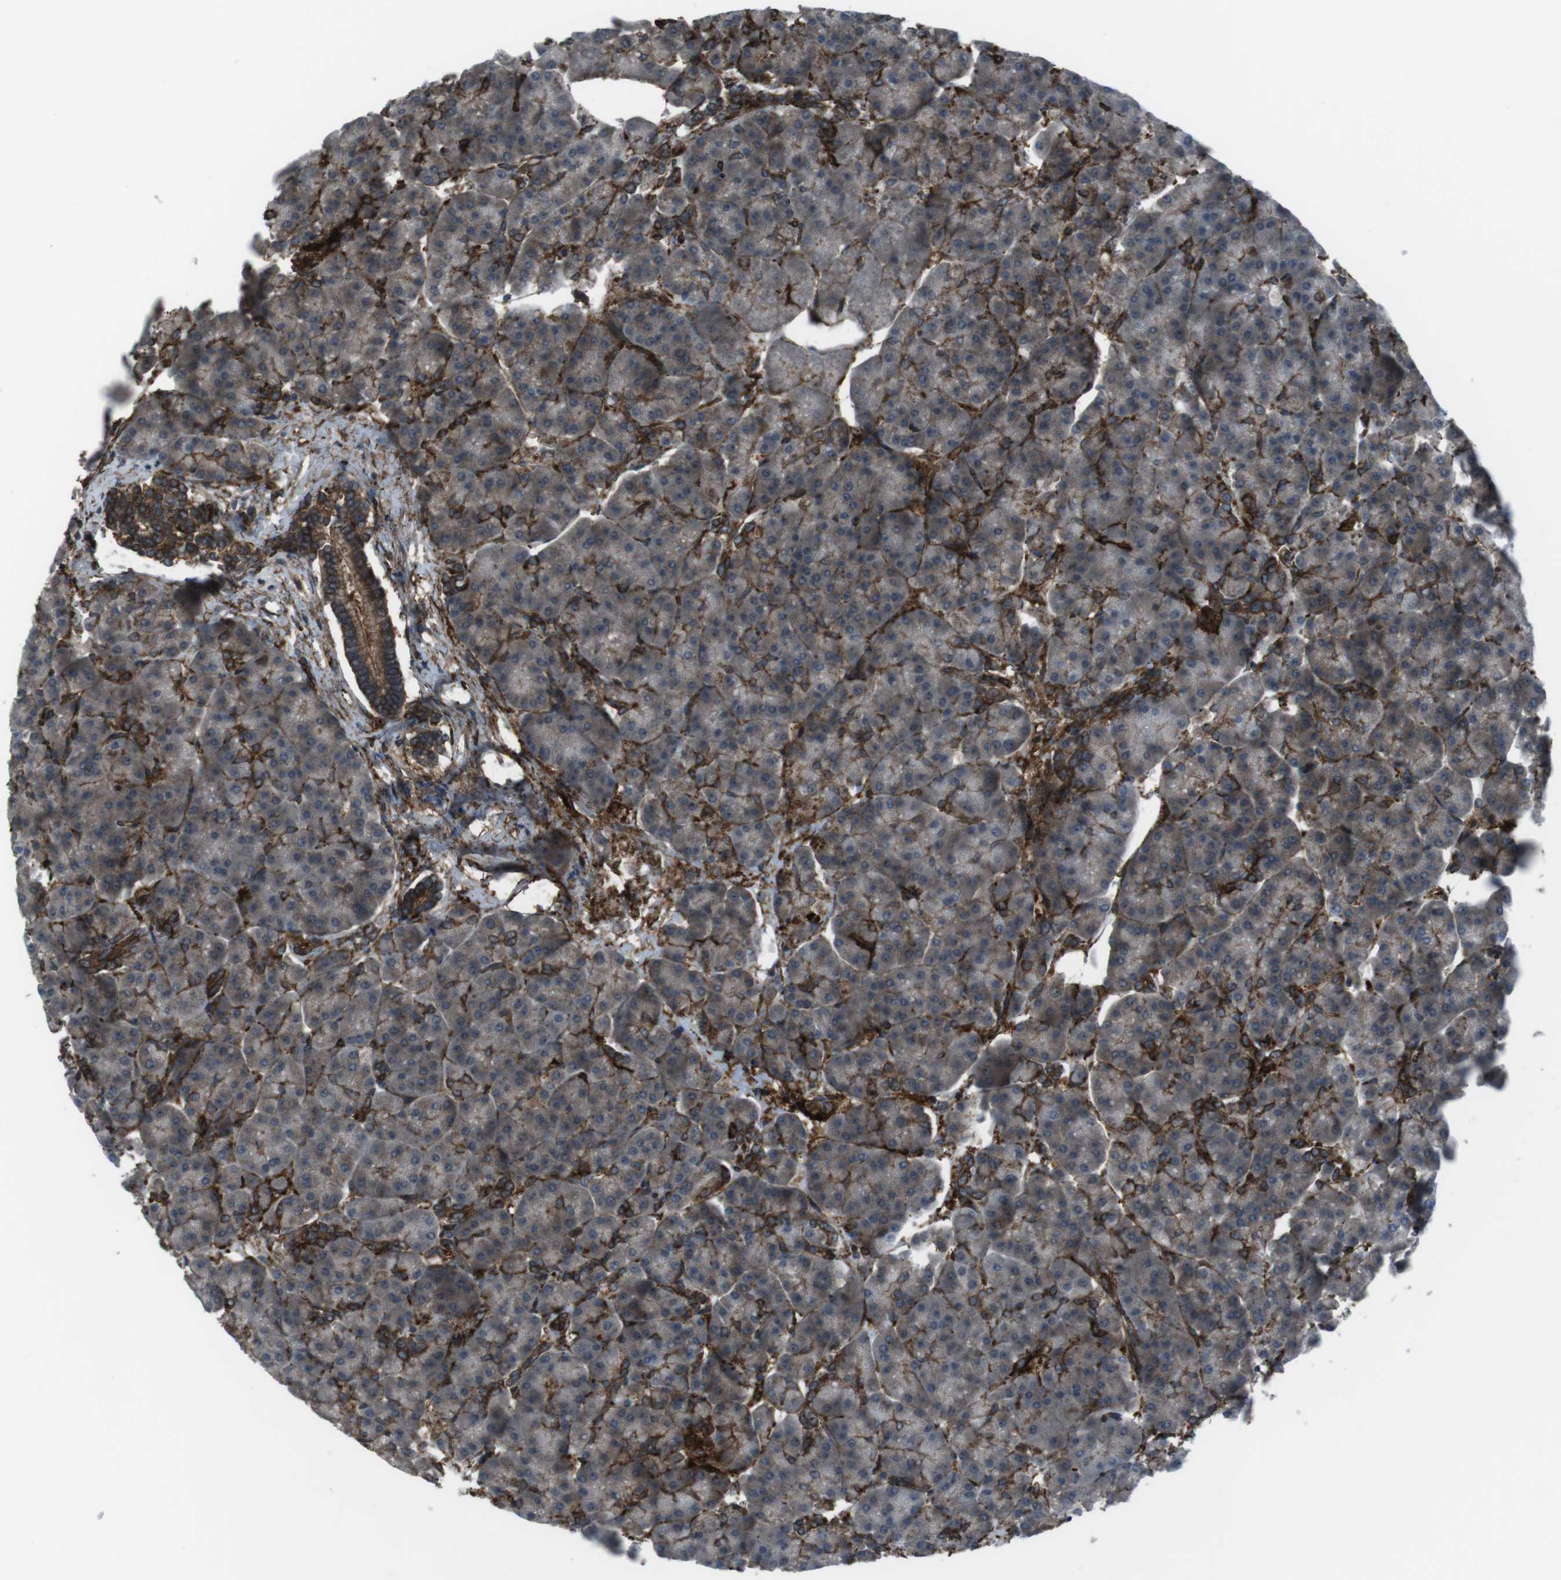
{"staining": {"intensity": "moderate", "quantity": ">75%", "location": "cytoplasmic/membranous"}, "tissue": "pancreas", "cell_type": "Exocrine glandular cells", "image_type": "normal", "snomed": [{"axis": "morphology", "description": "Normal tissue, NOS"}, {"axis": "topography", "description": "Pancreas"}], "caption": "Moderate cytoplasmic/membranous staining is appreciated in about >75% of exocrine glandular cells in normal pancreas.", "gene": "GDF10", "patient": {"sex": "female", "age": 70}}